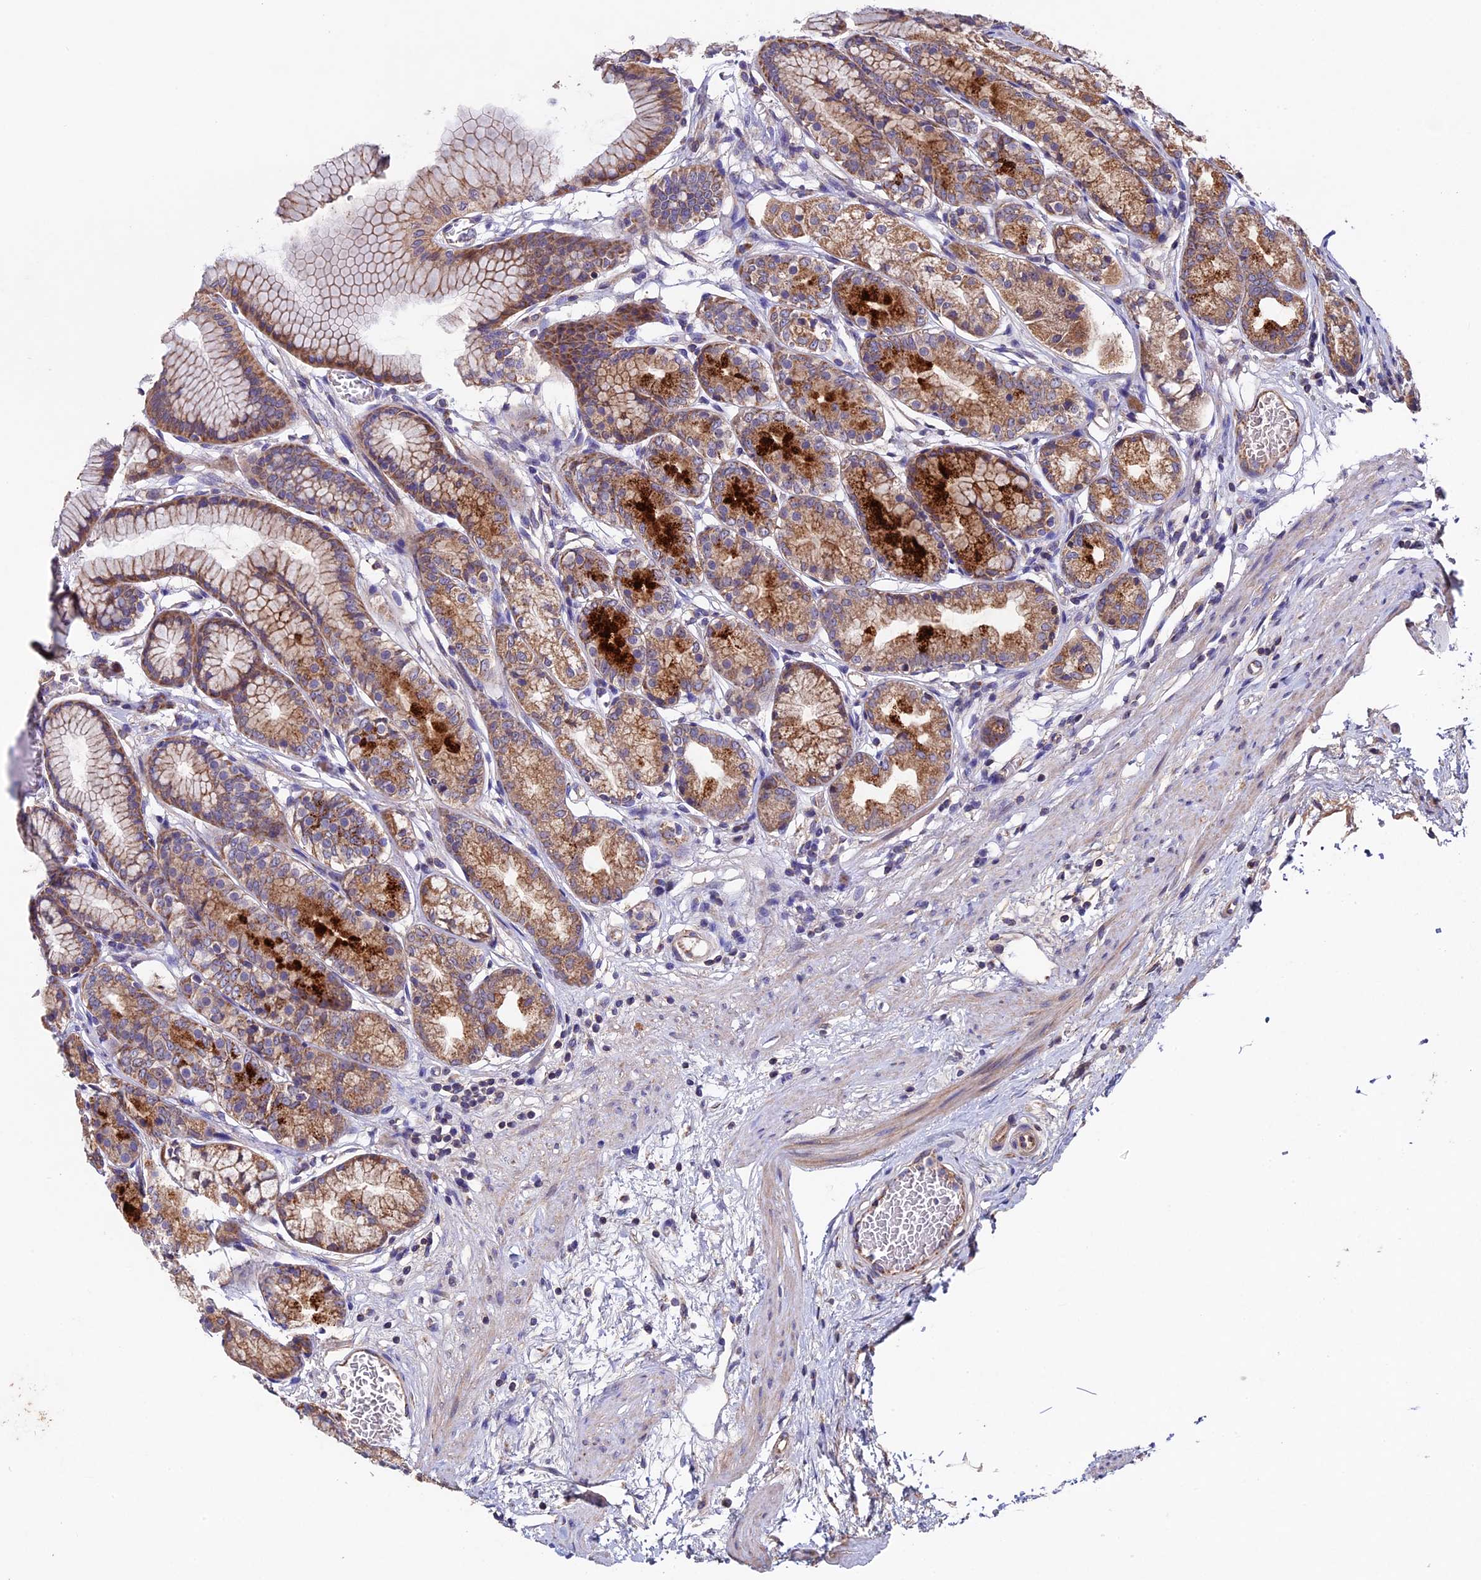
{"staining": {"intensity": "strong", "quantity": "25%-75%", "location": "cytoplasmic/membranous"}, "tissue": "stomach", "cell_type": "Glandular cells", "image_type": "normal", "snomed": [{"axis": "morphology", "description": "Normal tissue, NOS"}, {"axis": "morphology", "description": "Adenocarcinoma, NOS"}, {"axis": "morphology", "description": "Adenocarcinoma, High grade"}, {"axis": "topography", "description": "Stomach, upper"}, {"axis": "topography", "description": "Stomach"}], "caption": "Immunohistochemical staining of unremarkable stomach exhibits strong cytoplasmic/membranous protein positivity in about 25%-75% of glandular cells.", "gene": "RNF17", "patient": {"sex": "female", "age": 65}}